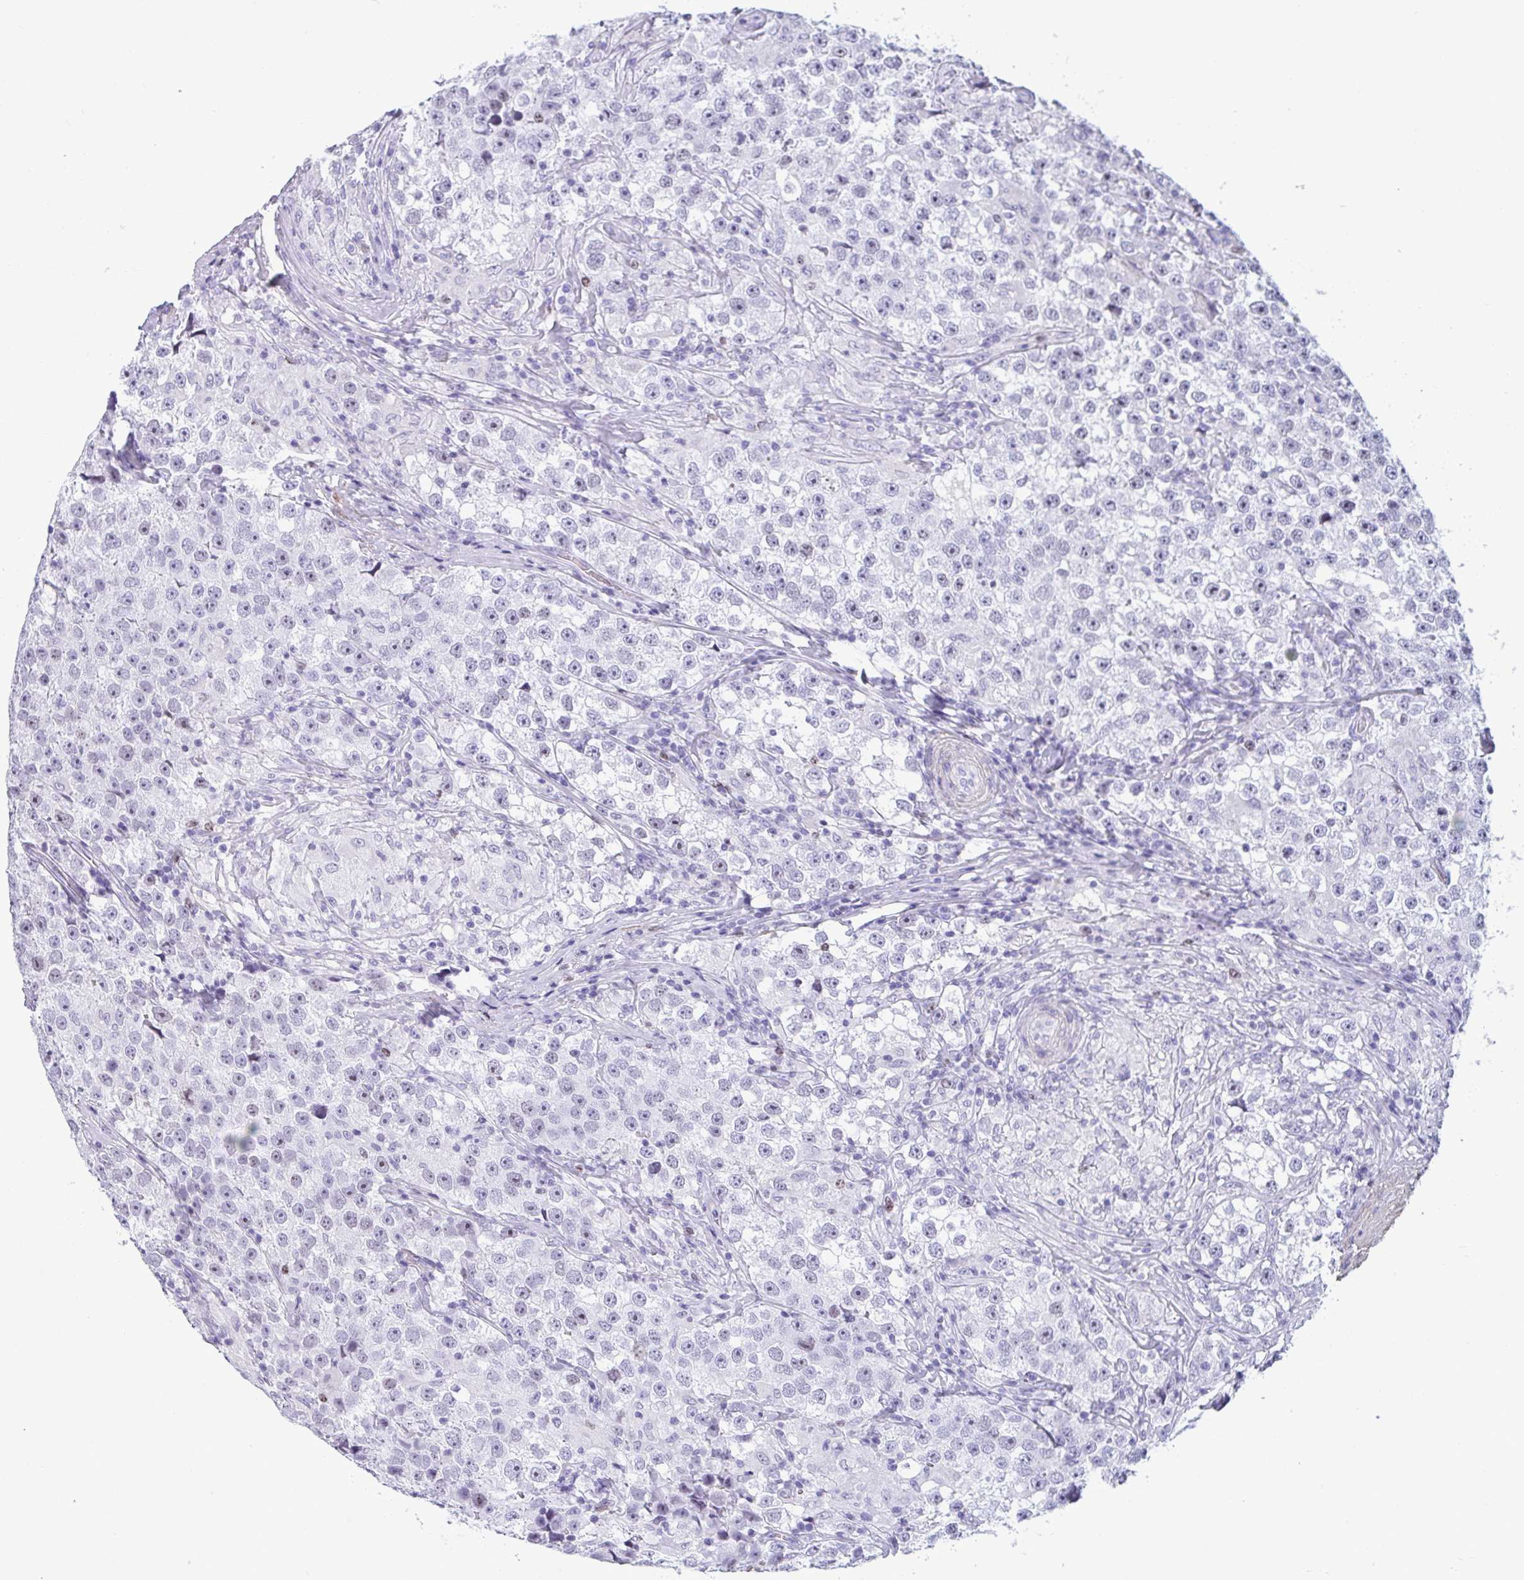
{"staining": {"intensity": "negative", "quantity": "none", "location": "none"}, "tissue": "testis cancer", "cell_type": "Tumor cells", "image_type": "cancer", "snomed": [{"axis": "morphology", "description": "Seminoma, NOS"}, {"axis": "topography", "description": "Testis"}], "caption": "This is an IHC photomicrograph of testis cancer. There is no expression in tumor cells.", "gene": "SUZ12", "patient": {"sex": "male", "age": 46}}